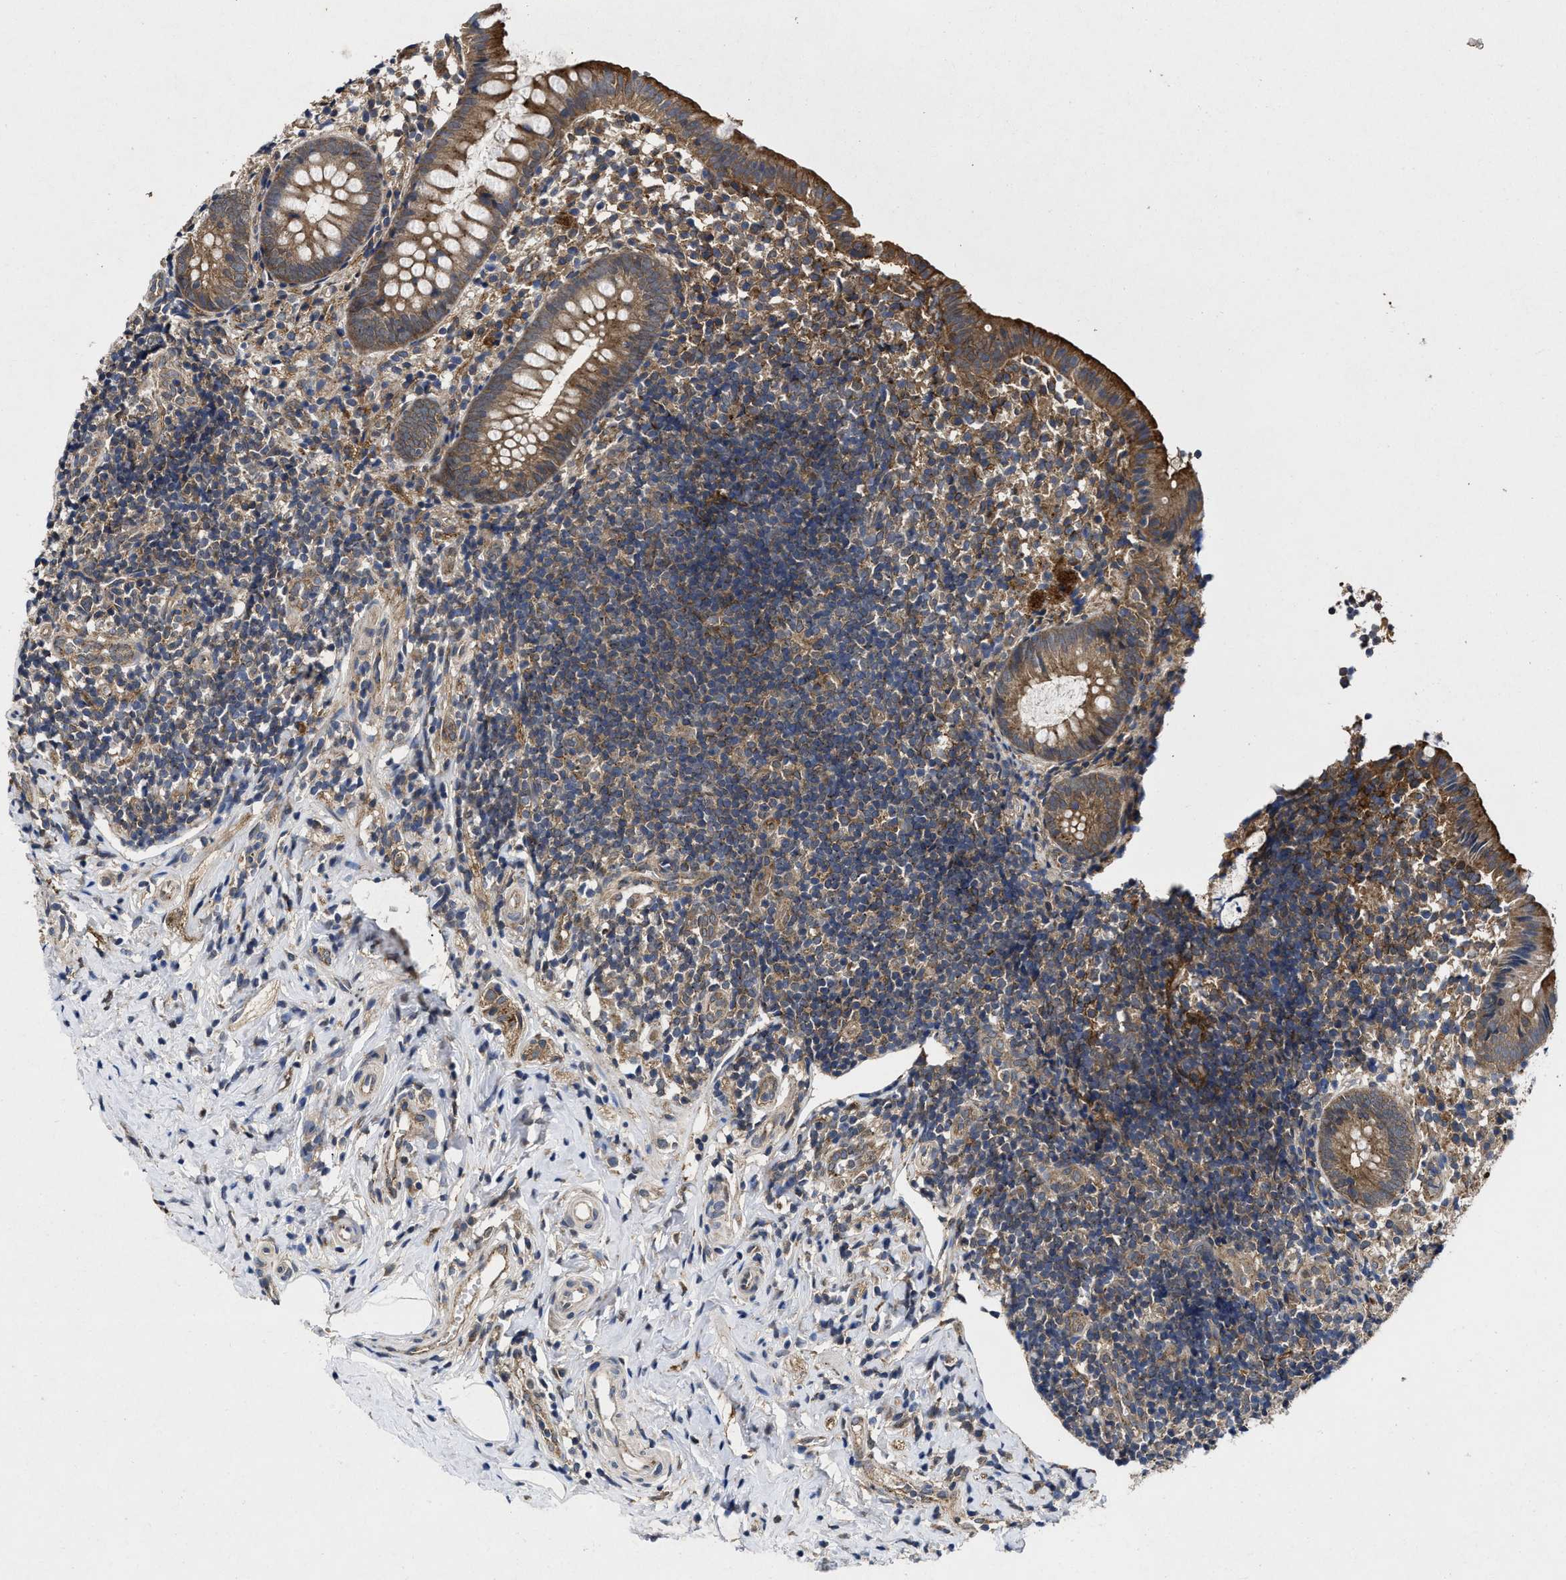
{"staining": {"intensity": "moderate", "quantity": ">75%", "location": "cytoplasmic/membranous"}, "tissue": "appendix", "cell_type": "Glandular cells", "image_type": "normal", "snomed": [{"axis": "morphology", "description": "Normal tissue, NOS"}, {"axis": "topography", "description": "Appendix"}], "caption": "The photomicrograph shows a brown stain indicating the presence of a protein in the cytoplasmic/membranous of glandular cells in appendix. (brown staining indicates protein expression, while blue staining denotes nuclei).", "gene": "PKD2", "patient": {"sex": "female", "age": 20}}